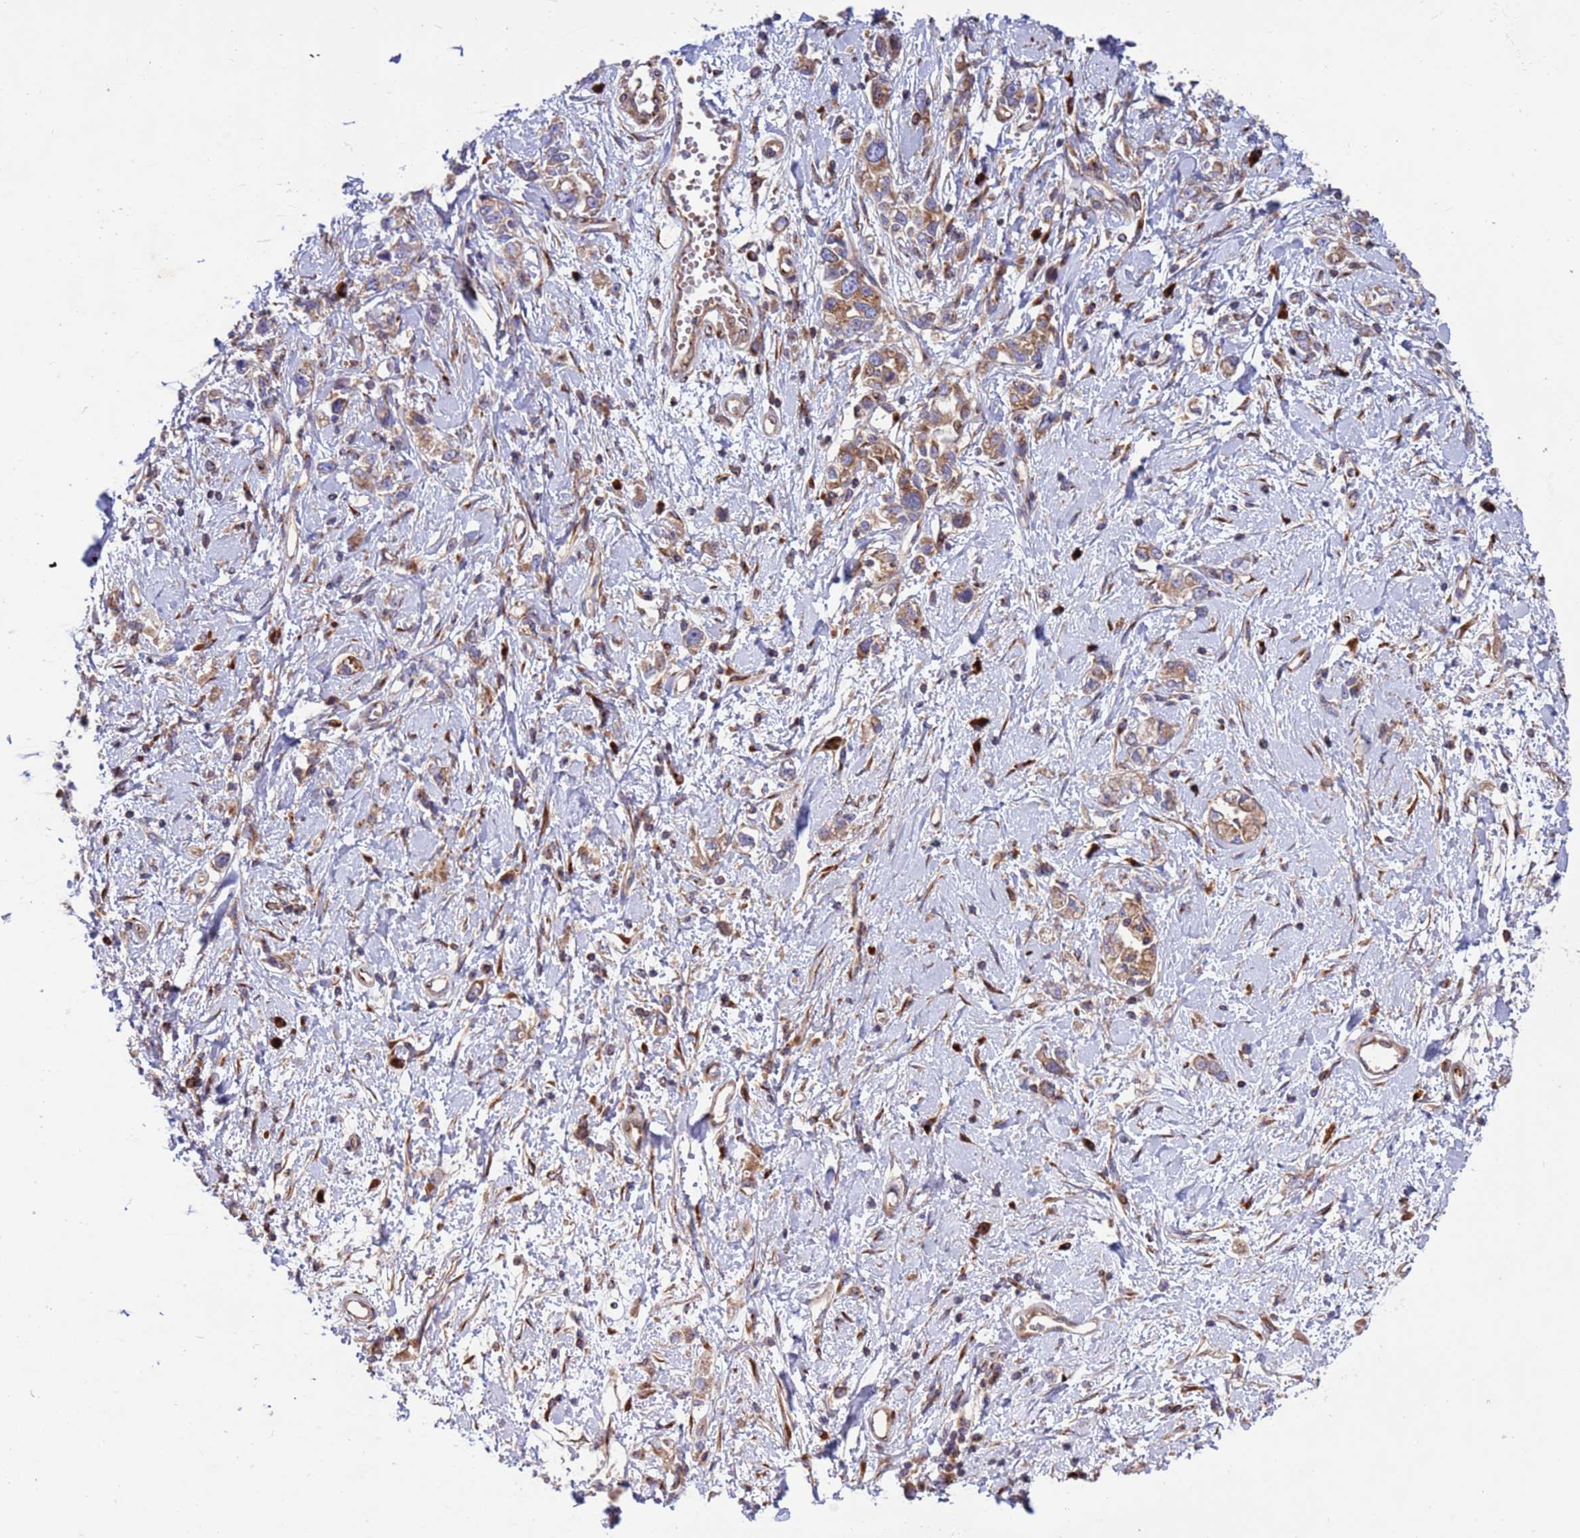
{"staining": {"intensity": "moderate", "quantity": ">75%", "location": "cytoplasmic/membranous"}, "tissue": "stomach cancer", "cell_type": "Tumor cells", "image_type": "cancer", "snomed": [{"axis": "morphology", "description": "Adenocarcinoma, NOS"}, {"axis": "topography", "description": "Stomach"}], "caption": "Protein expression analysis of human stomach cancer (adenocarcinoma) reveals moderate cytoplasmic/membranous expression in about >75% of tumor cells.", "gene": "ZC3HAV1", "patient": {"sex": "female", "age": 76}}